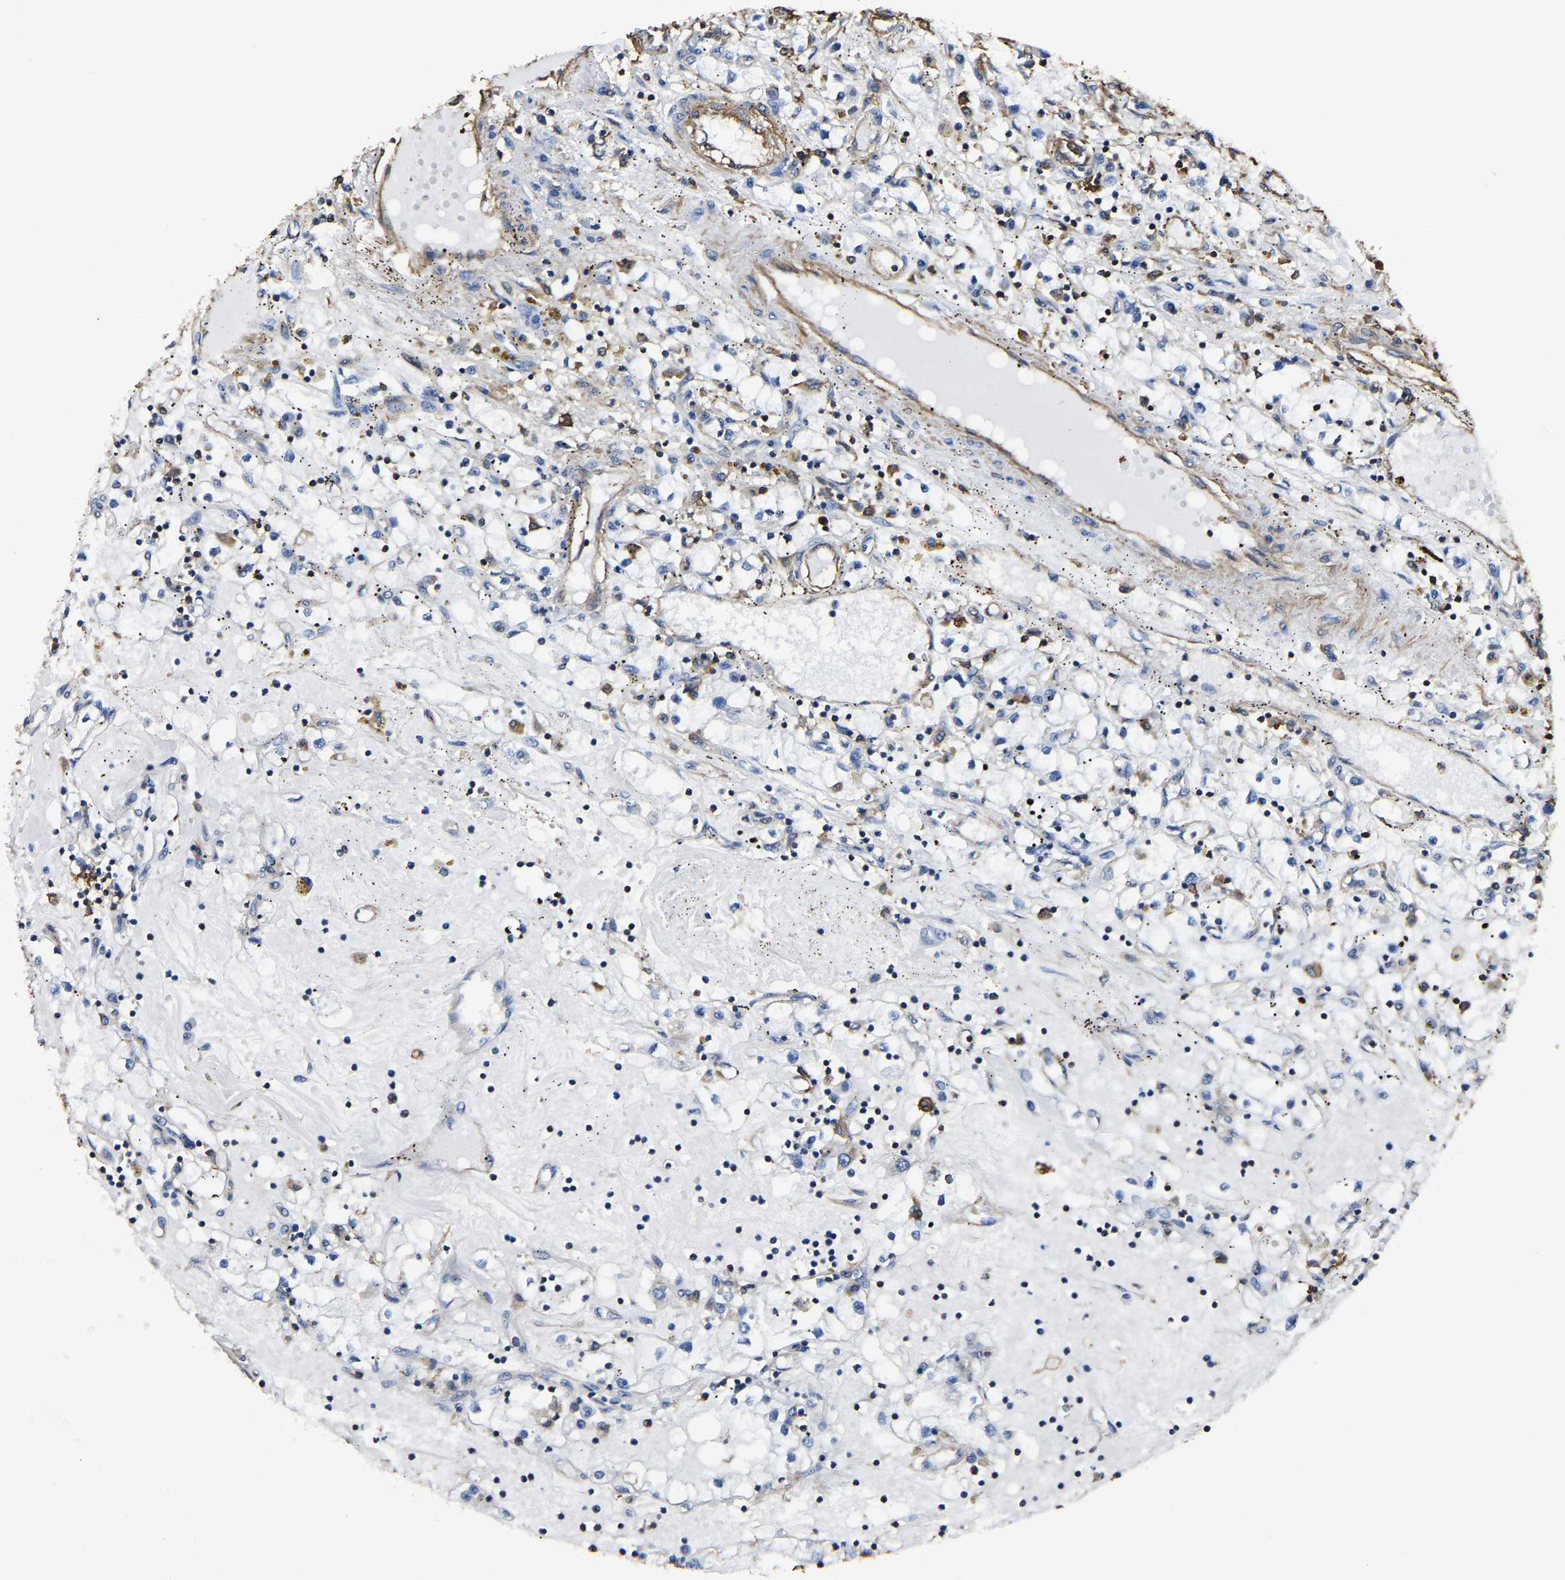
{"staining": {"intensity": "negative", "quantity": "none", "location": "none"}, "tissue": "renal cancer", "cell_type": "Tumor cells", "image_type": "cancer", "snomed": [{"axis": "morphology", "description": "Adenocarcinoma, NOS"}, {"axis": "topography", "description": "Kidney"}], "caption": "The micrograph demonstrates no staining of tumor cells in adenocarcinoma (renal).", "gene": "ARMT1", "patient": {"sex": "male", "age": 56}}